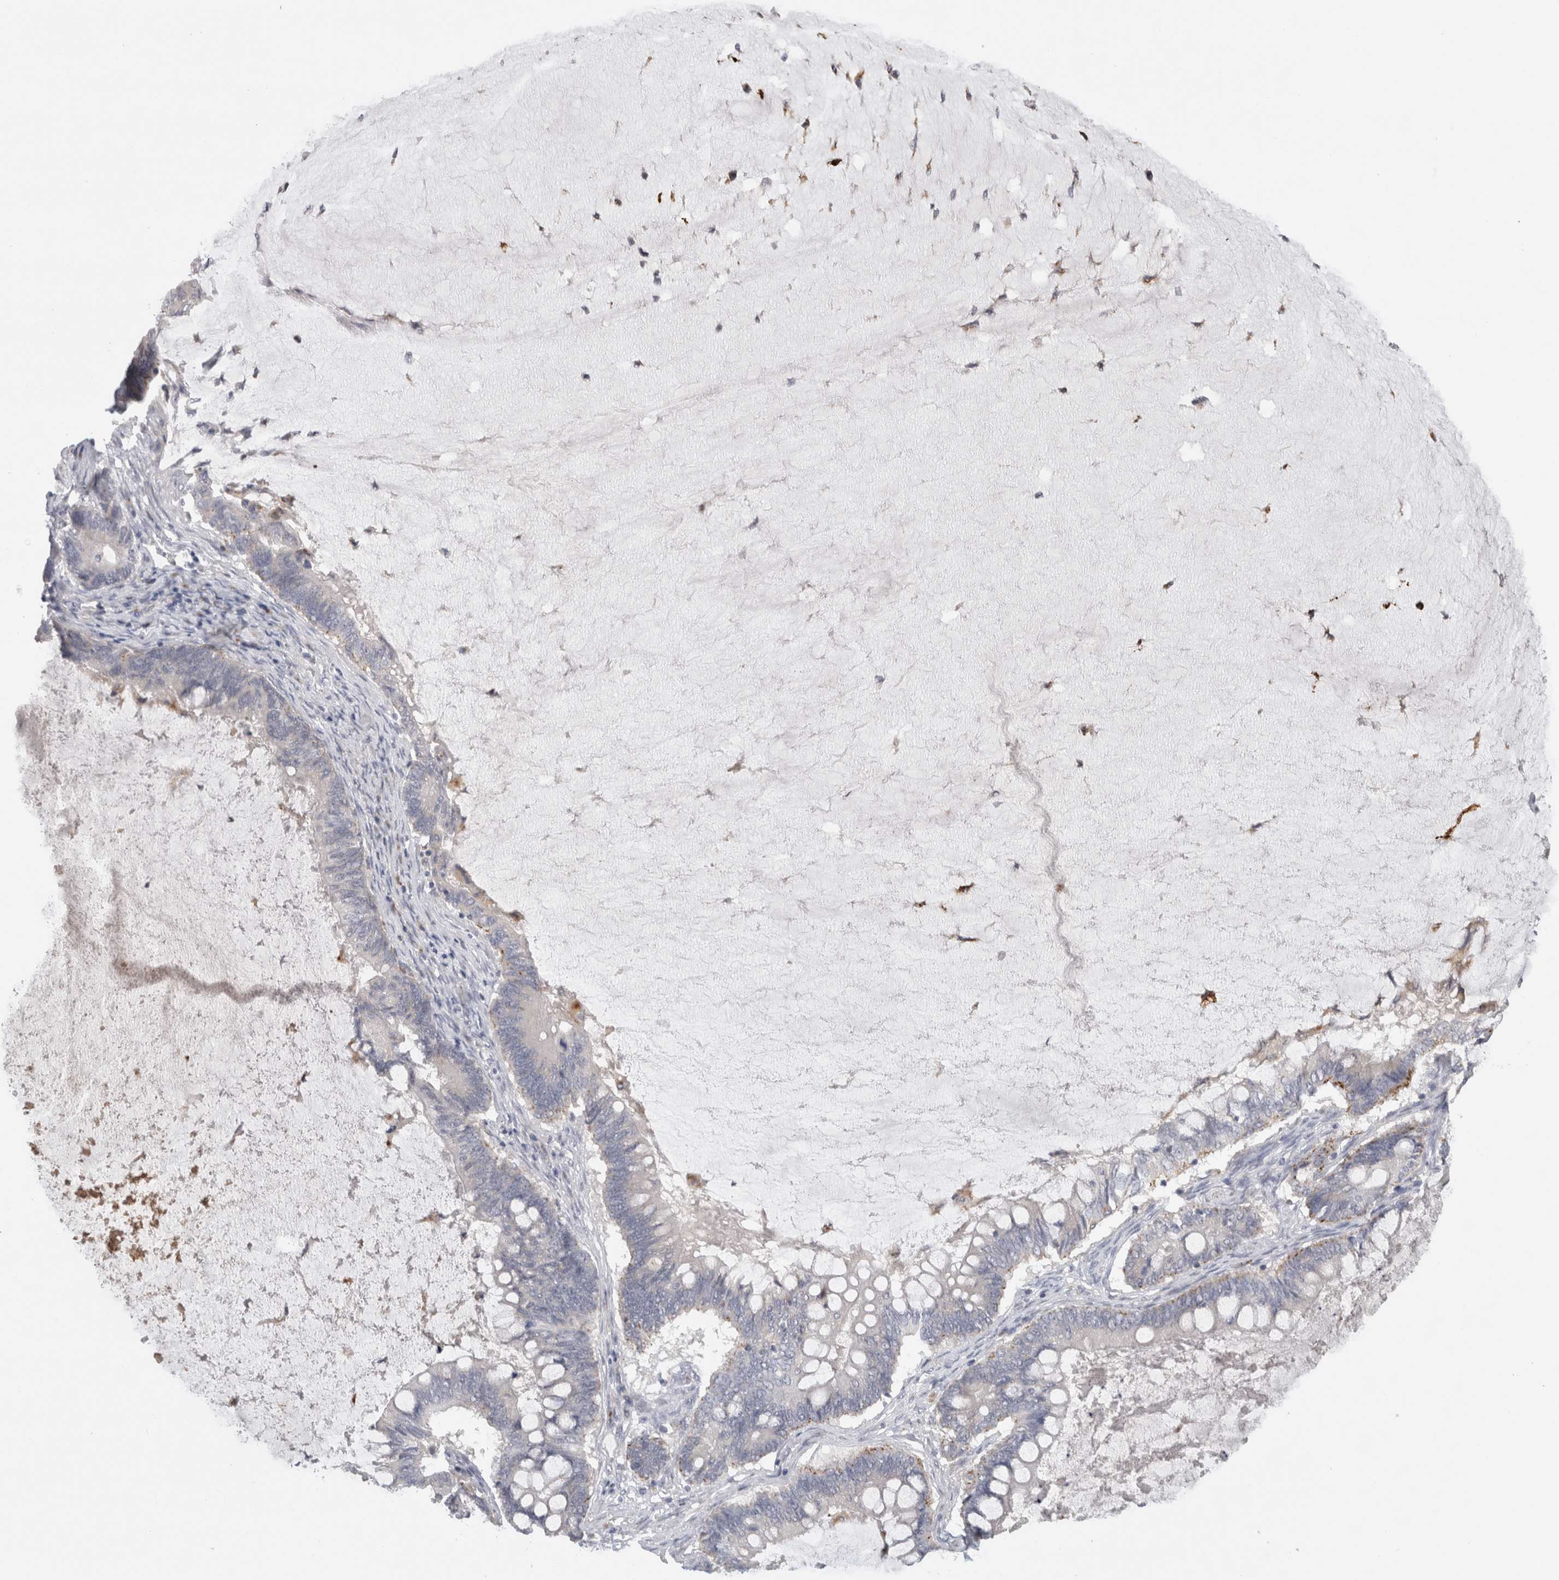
{"staining": {"intensity": "strong", "quantity": "<25%", "location": "cytoplasmic/membranous"}, "tissue": "ovarian cancer", "cell_type": "Tumor cells", "image_type": "cancer", "snomed": [{"axis": "morphology", "description": "Cystadenocarcinoma, mucinous, NOS"}, {"axis": "topography", "description": "Ovary"}], "caption": "Protein positivity by immunohistochemistry shows strong cytoplasmic/membranous staining in about <25% of tumor cells in mucinous cystadenocarcinoma (ovarian).", "gene": "MGAT1", "patient": {"sex": "female", "age": 61}}